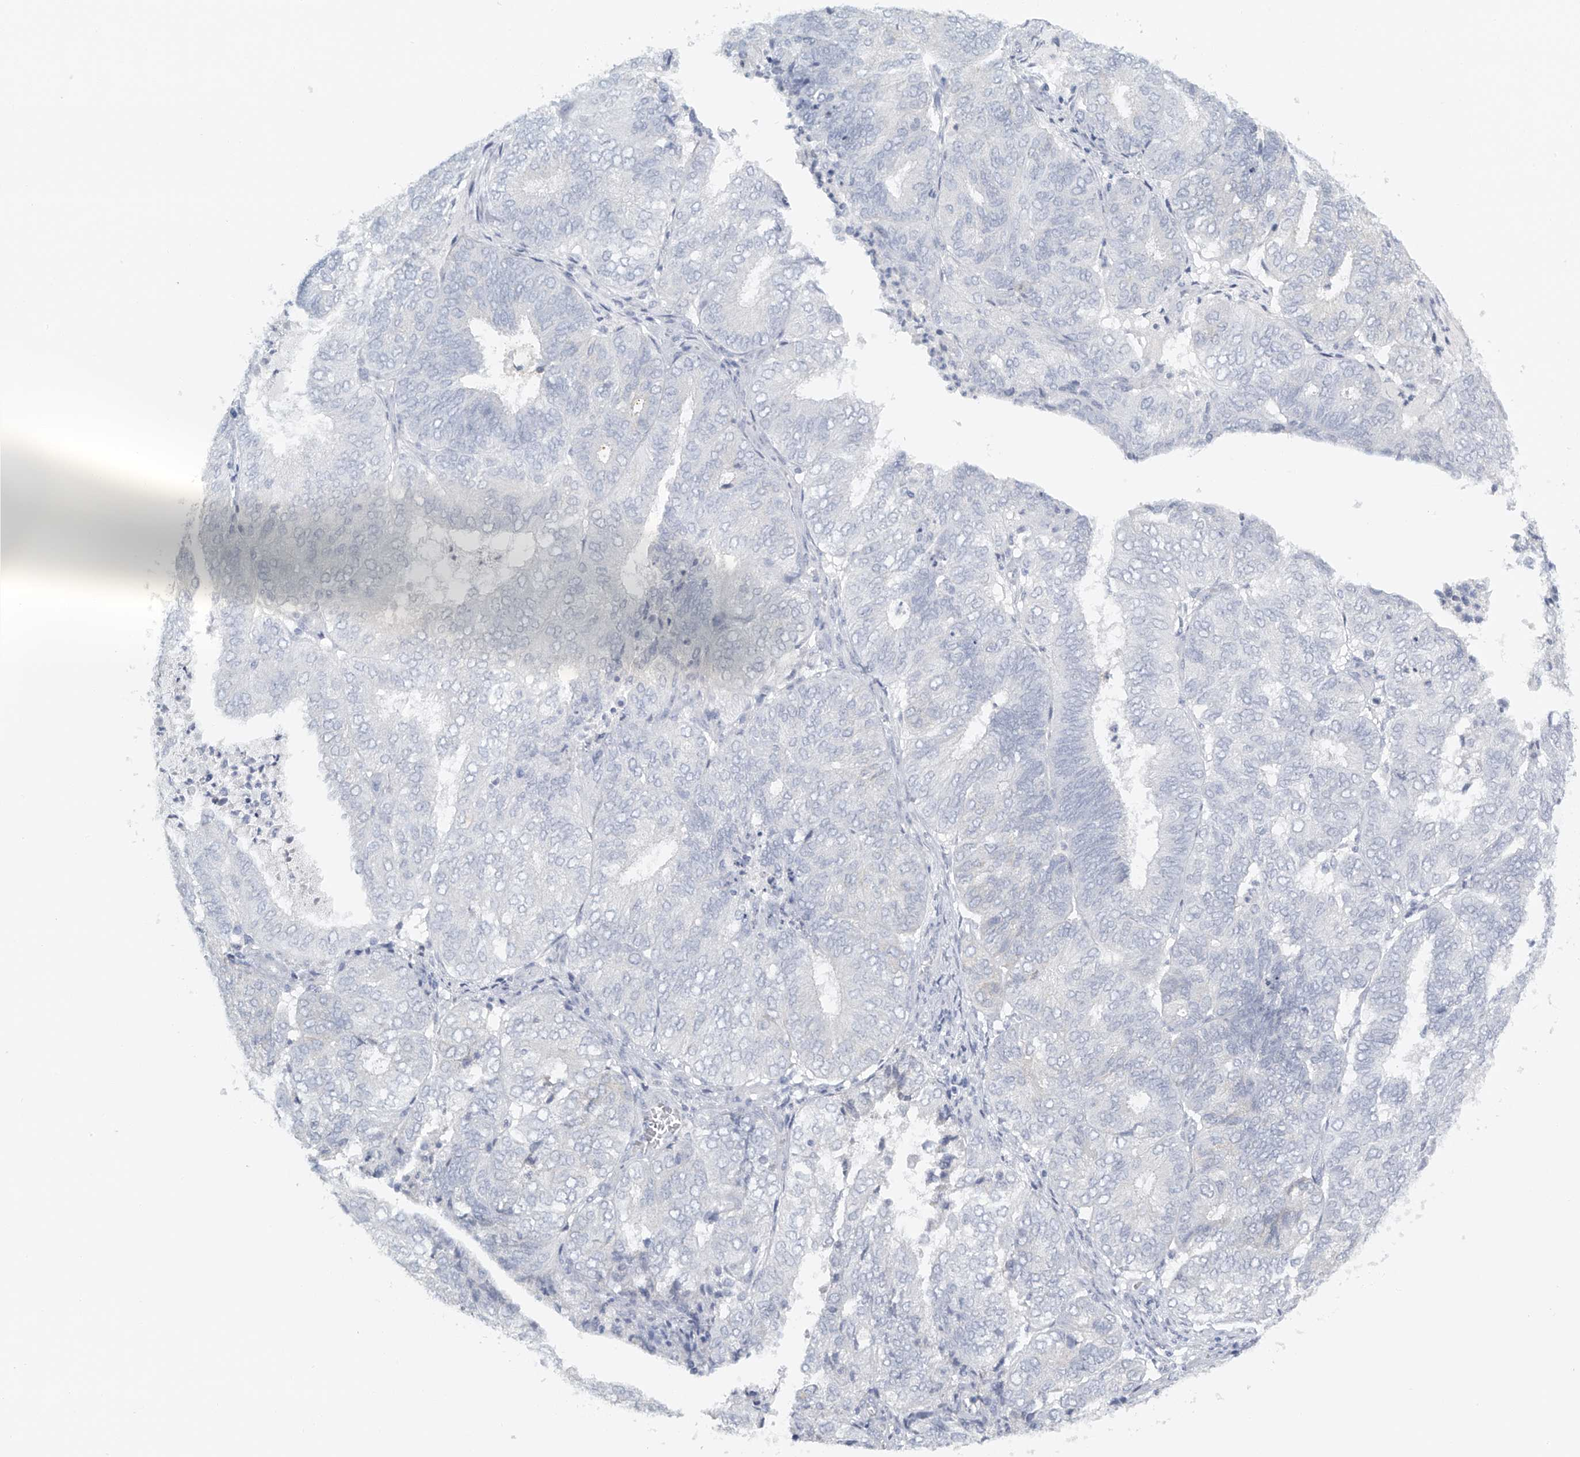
{"staining": {"intensity": "negative", "quantity": "none", "location": "none"}, "tissue": "endometrial cancer", "cell_type": "Tumor cells", "image_type": "cancer", "snomed": [{"axis": "morphology", "description": "Adenocarcinoma, NOS"}, {"axis": "topography", "description": "Uterus"}], "caption": "Tumor cells show no significant protein expression in endometrial adenocarcinoma.", "gene": "FAT2", "patient": {"sex": "female", "age": 60}}